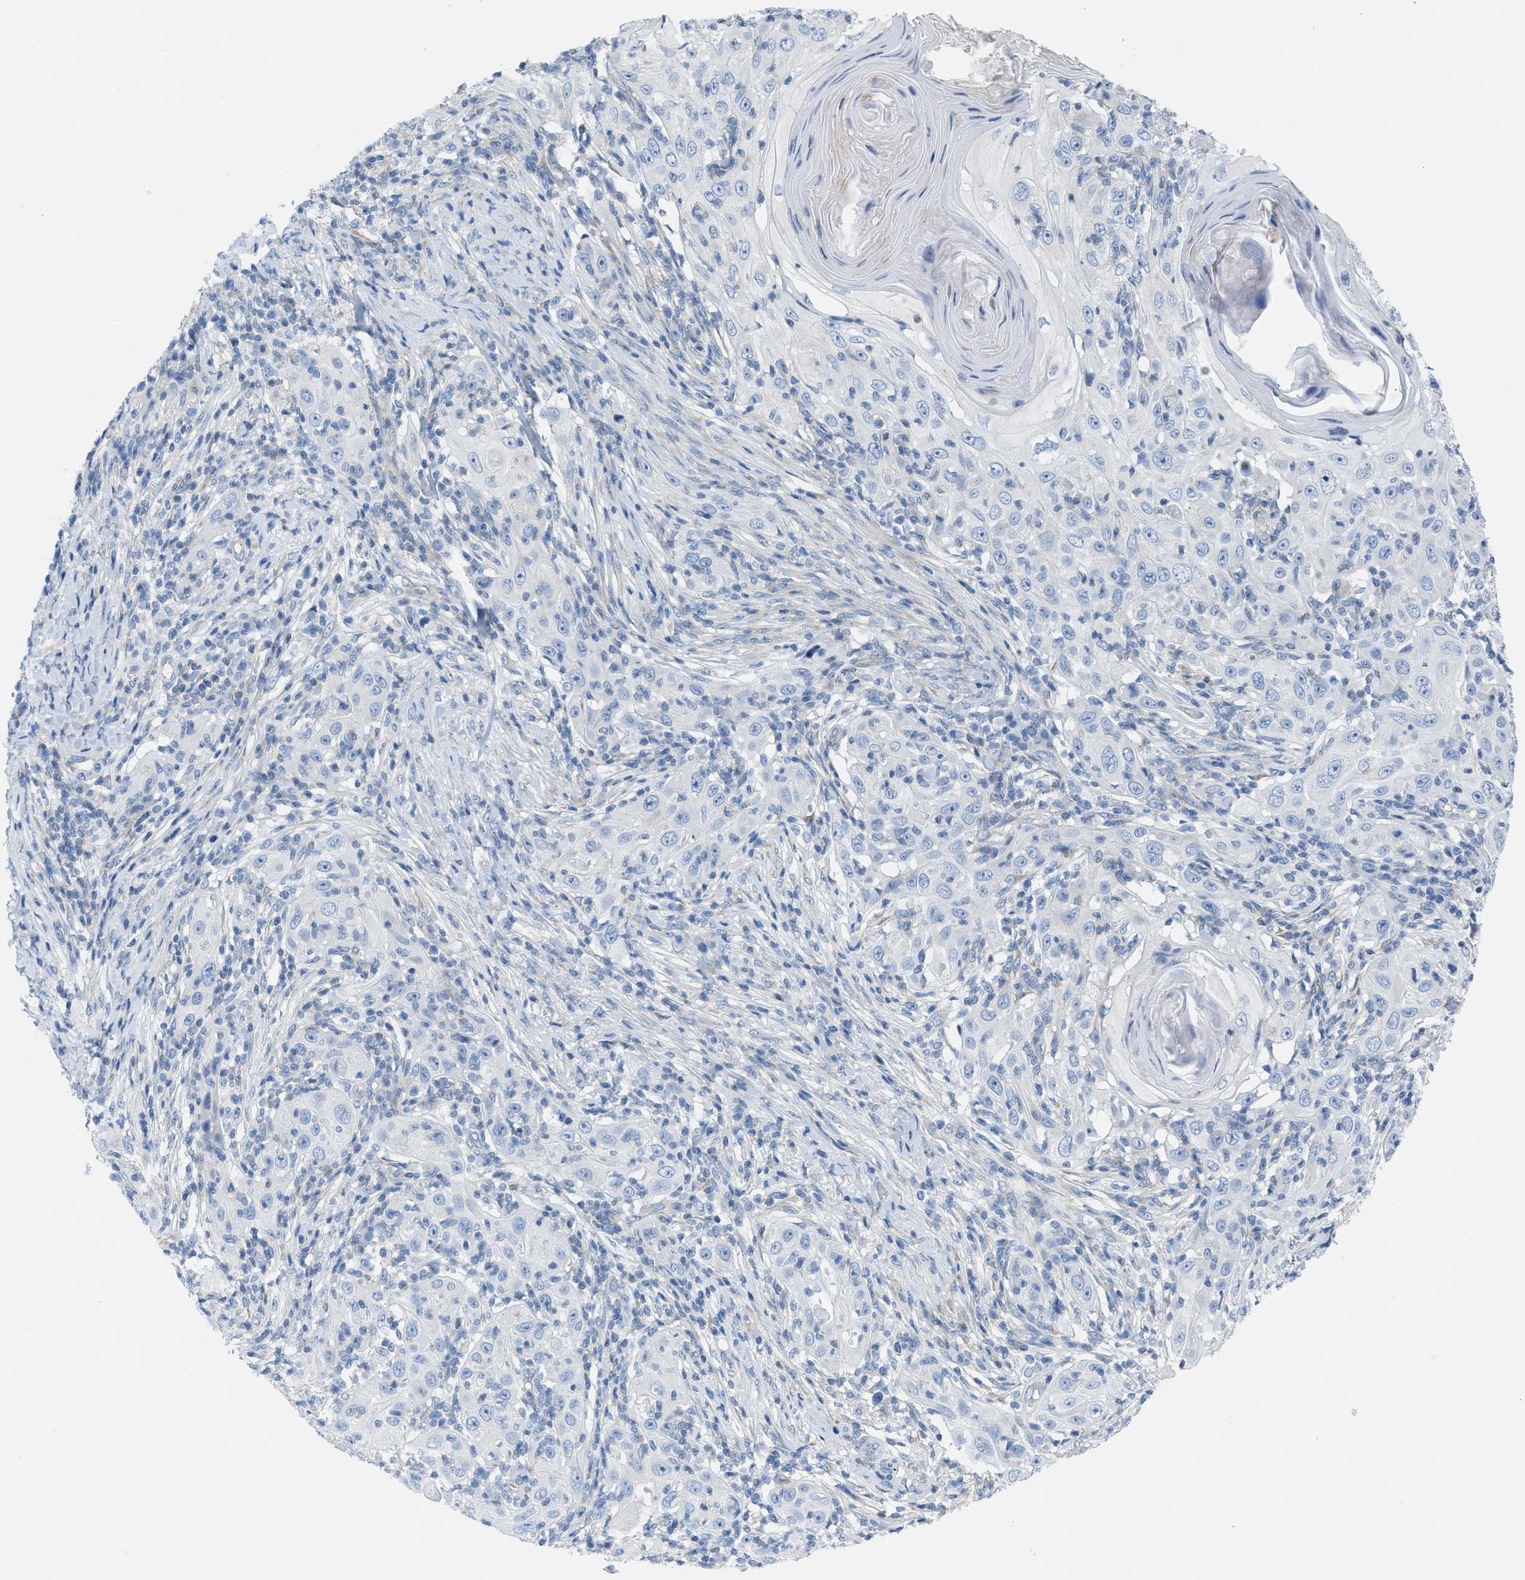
{"staining": {"intensity": "negative", "quantity": "none", "location": "none"}, "tissue": "skin cancer", "cell_type": "Tumor cells", "image_type": "cancer", "snomed": [{"axis": "morphology", "description": "Squamous cell carcinoma, NOS"}, {"axis": "topography", "description": "Skin"}], "caption": "Tumor cells show no significant protein expression in squamous cell carcinoma (skin).", "gene": "ASGR1", "patient": {"sex": "female", "age": 88}}